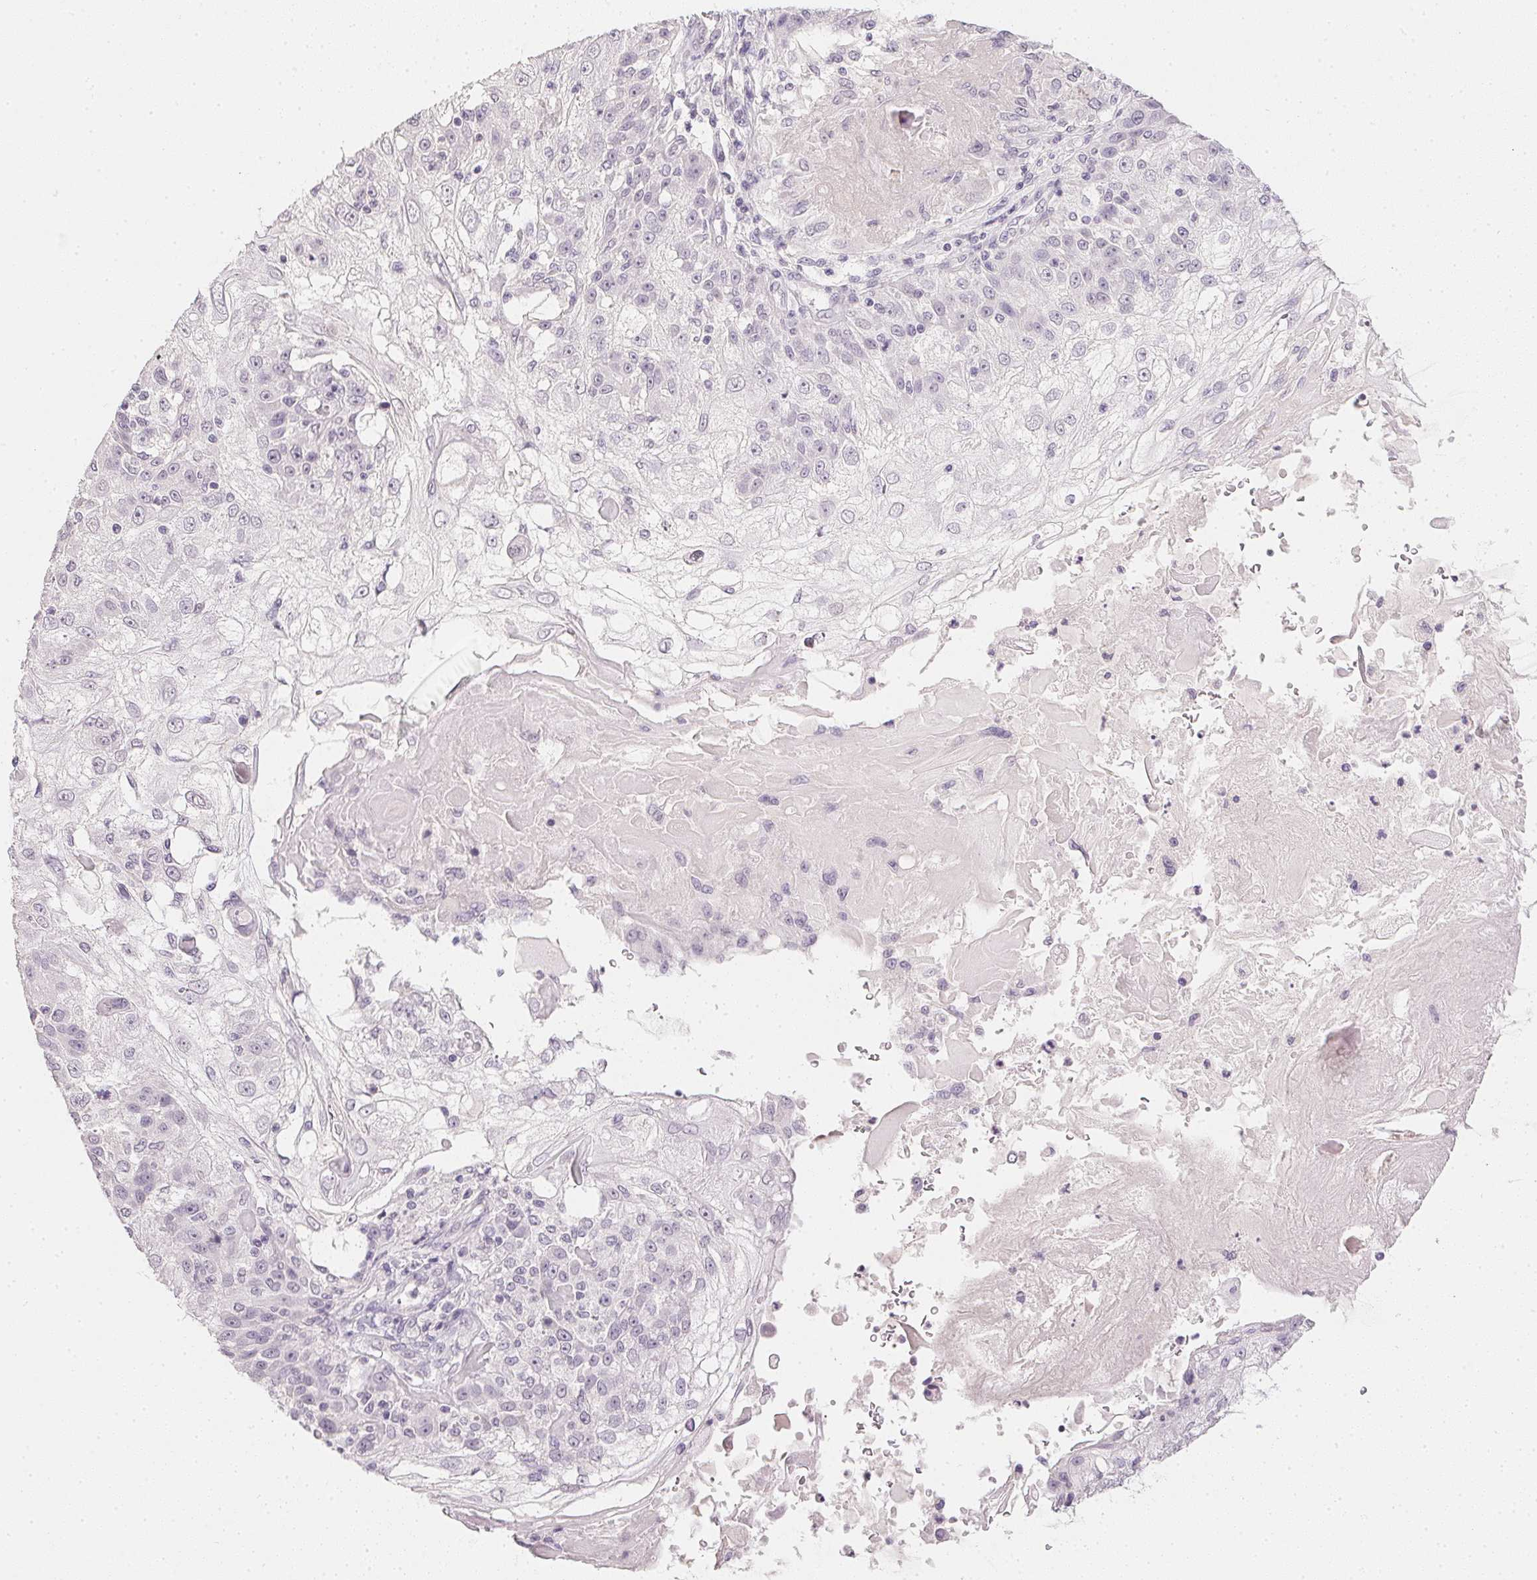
{"staining": {"intensity": "negative", "quantity": "none", "location": "none"}, "tissue": "skin cancer", "cell_type": "Tumor cells", "image_type": "cancer", "snomed": [{"axis": "morphology", "description": "Normal tissue, NOS"}, {"axis": "morphology", "description": "Squamous cell carcinoma, NOS"}, {"axis": "topography", "description": "Skin"}], "caption": "This is an IHC micrograph of human skin cancer. There is no expression in tumor cells.", "gene": "PPY", "patient": {"sex": "female", "age": 83}}